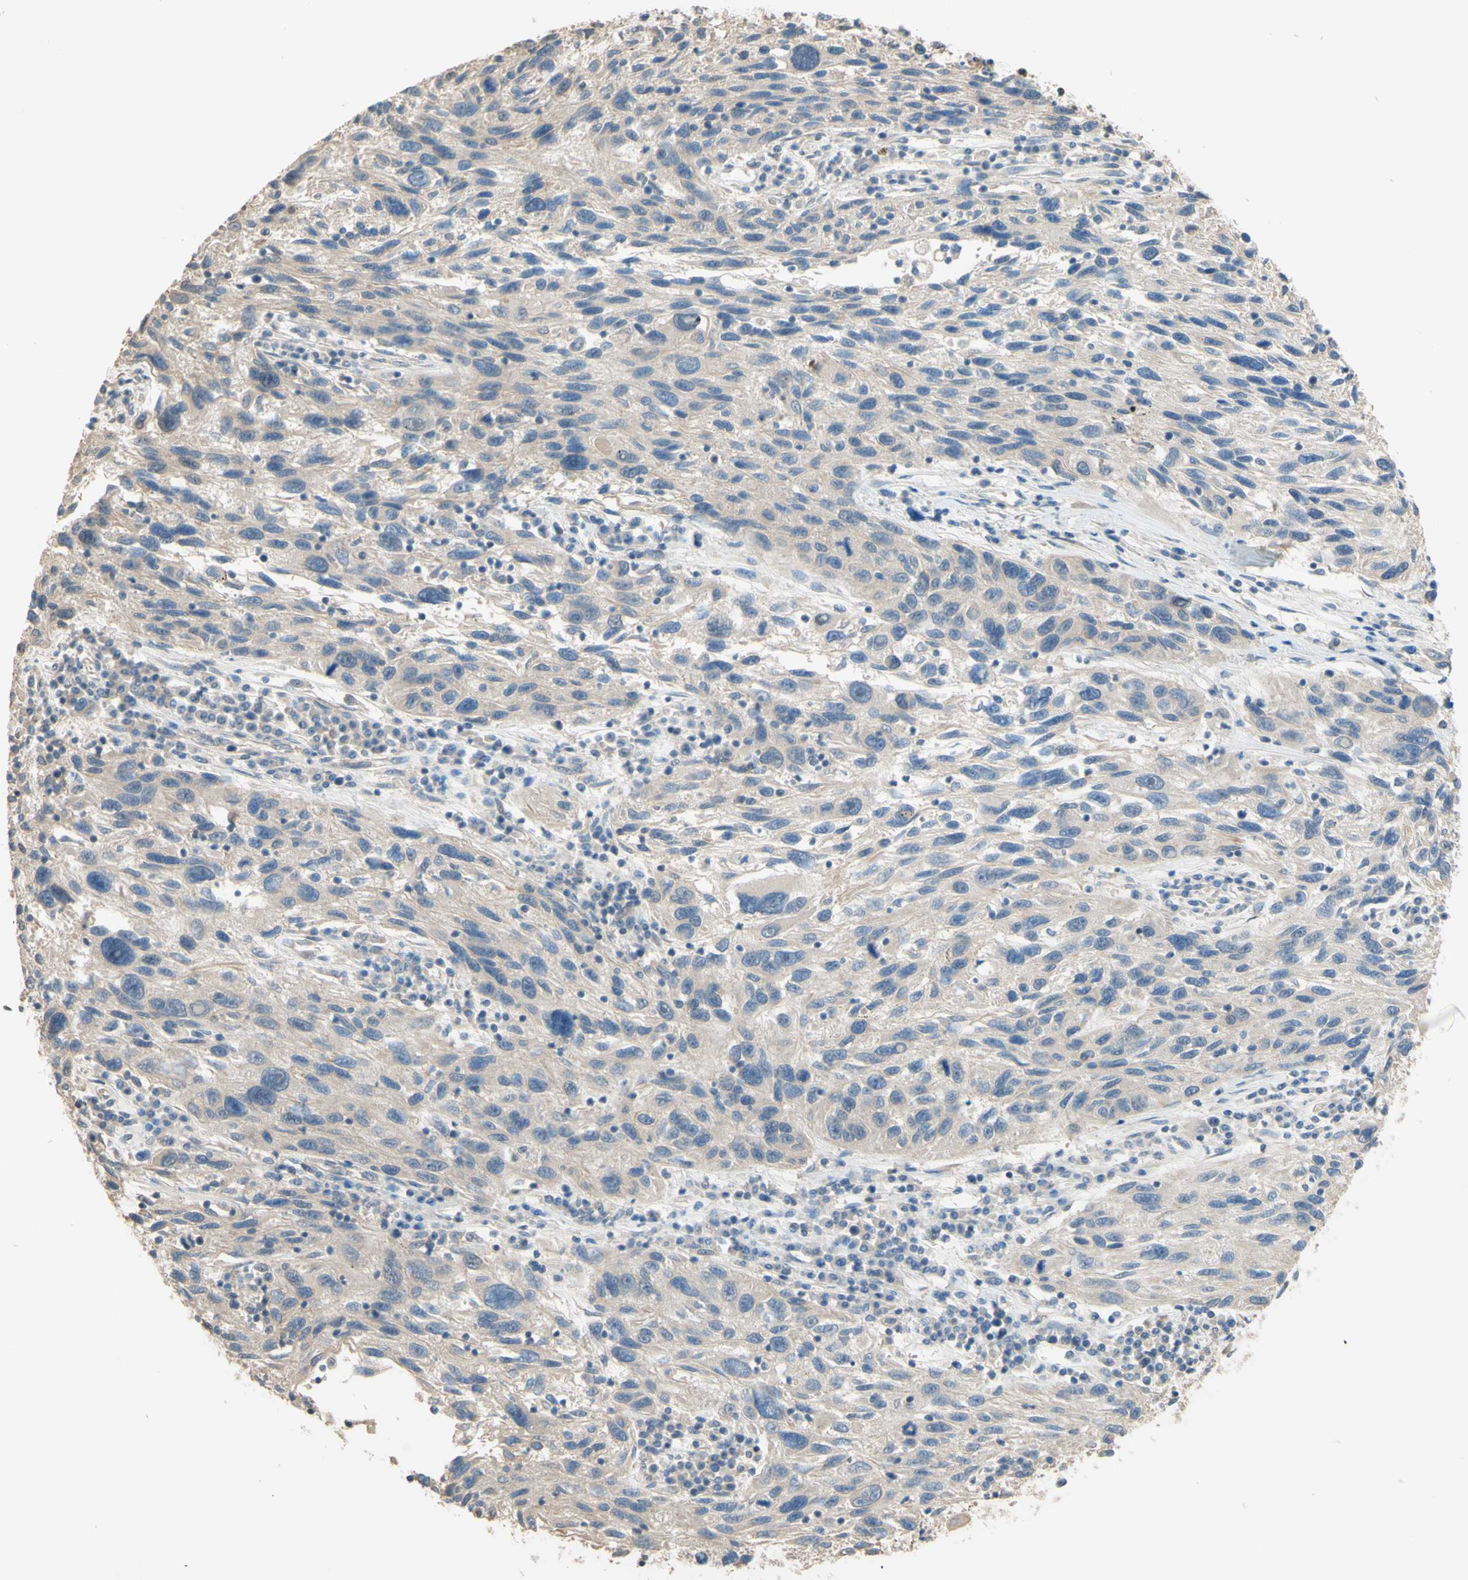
{"staining": {"intensity": "weak", "quantity": "25%-75%", "location": "cytoplasmic/membranous"}, "tissue": "melanoma", "cell_type": "Tumor cells", "image_type": "cancer", "snomed": [{"axis": "morphology", "description": "Malignant melanoma, NOS"}, {"axis": "topography", "description": "Skin"}], "caption": "Protein expression analysis of melanoma exhibits weak cytoplasmic/membranous expression in about 25%-75% of tumor cells.", "gene": "SMIM19", "patient": {"sex": "male", "age": 53}}